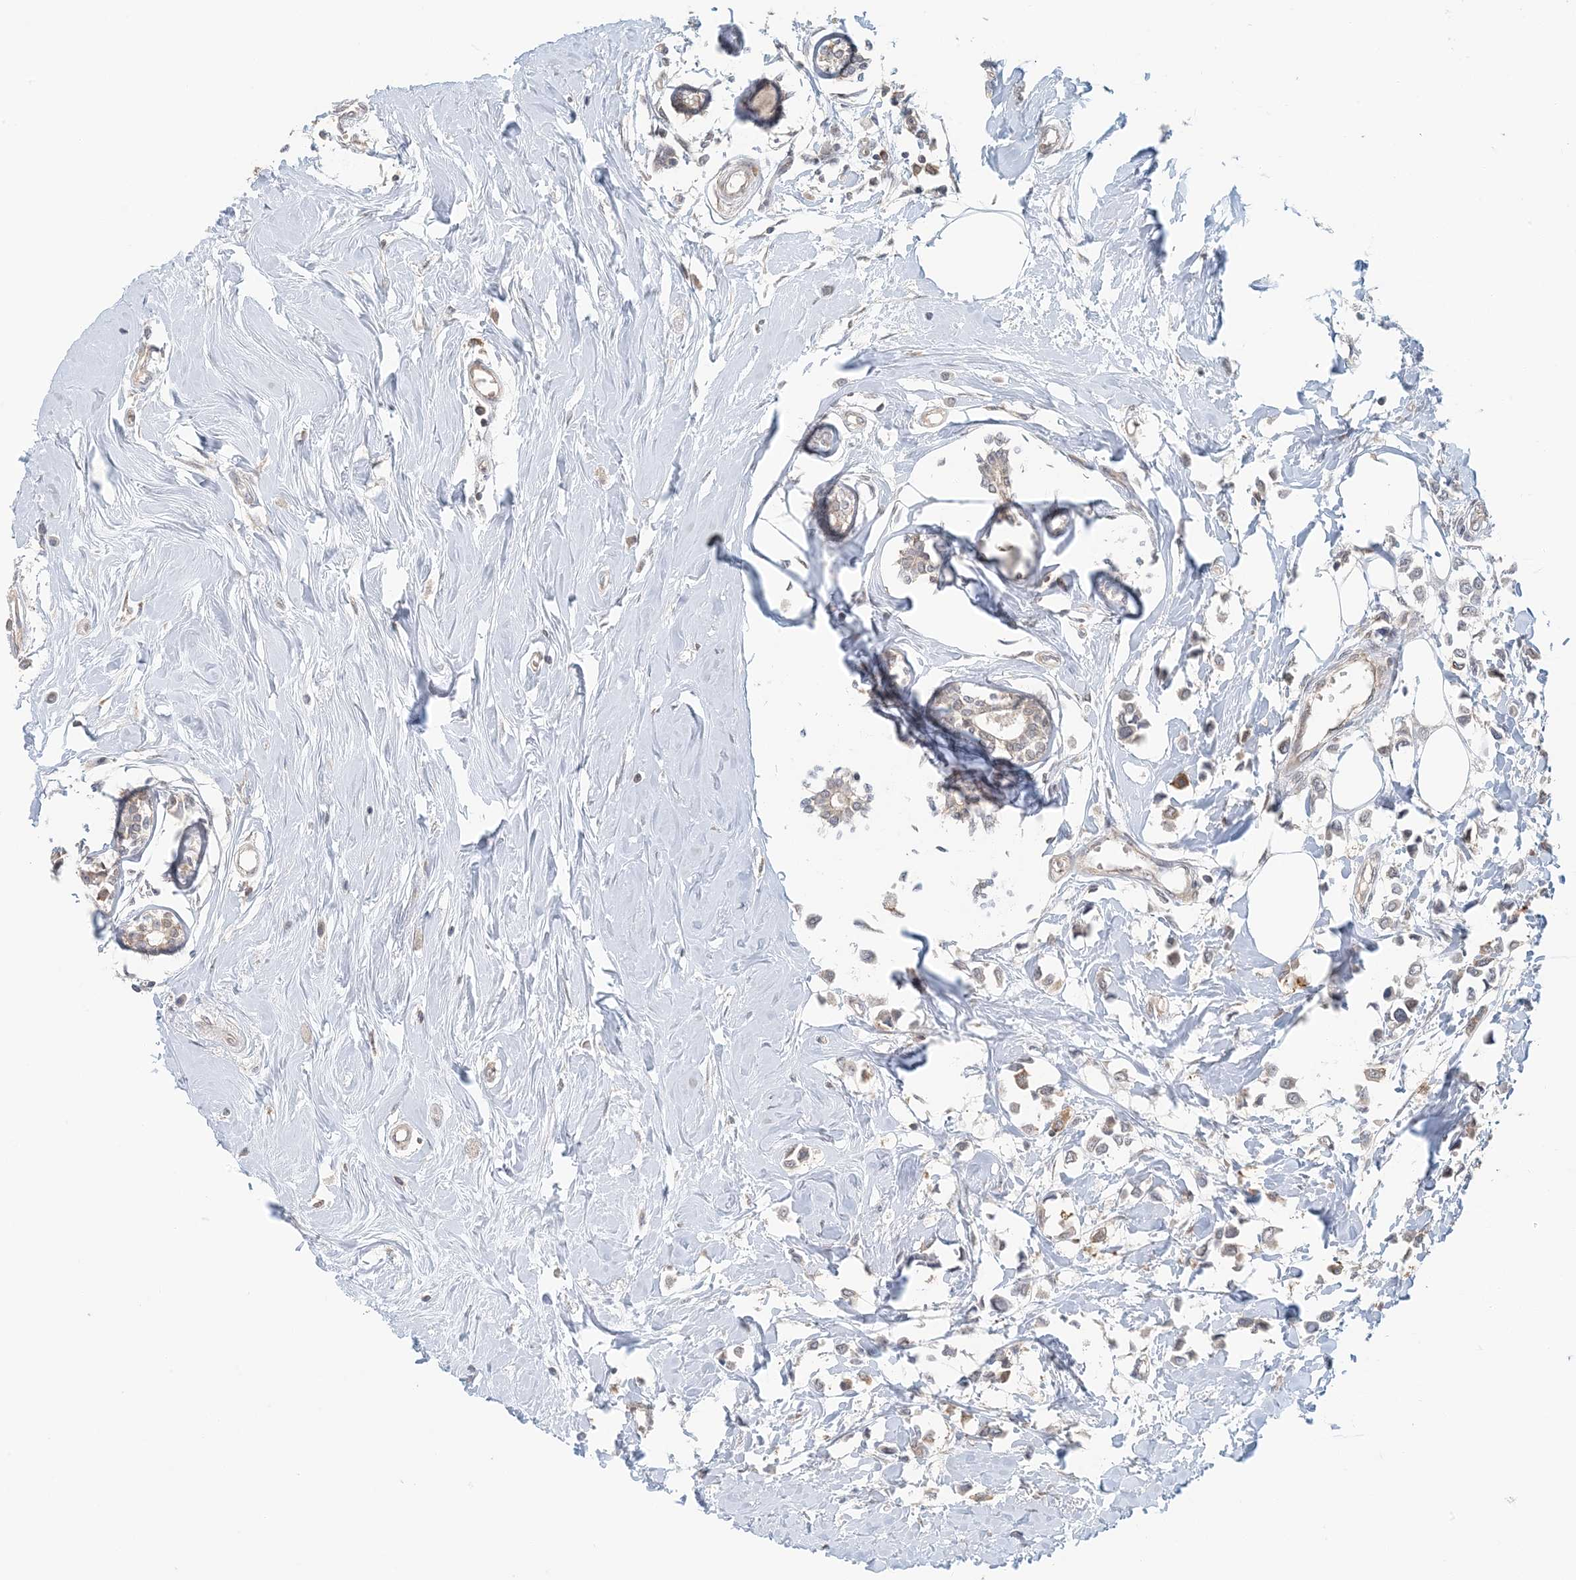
{"staining": {"intensity": "weak", "quantity": ">75%", "location": "cytoplasmic/membranous"}, "tissue": "breast cancer", "cell_type": "Tumor cells", "image_type": "cancer", "snomed": [{"axis": "morphology", "description": "Lobular carcinoma"}, {"axis": "topography", "description": "Breast"}], "caption": "This histopathology image reveals immunohistochemistry (IHC) staining of human lobular carcinoma (breast), with low weak cytoplasmic/membranous staining in about >75% of tumor cells.", "gene": "ATP13A2", "patient": {"sex": "female", "age": 51}}